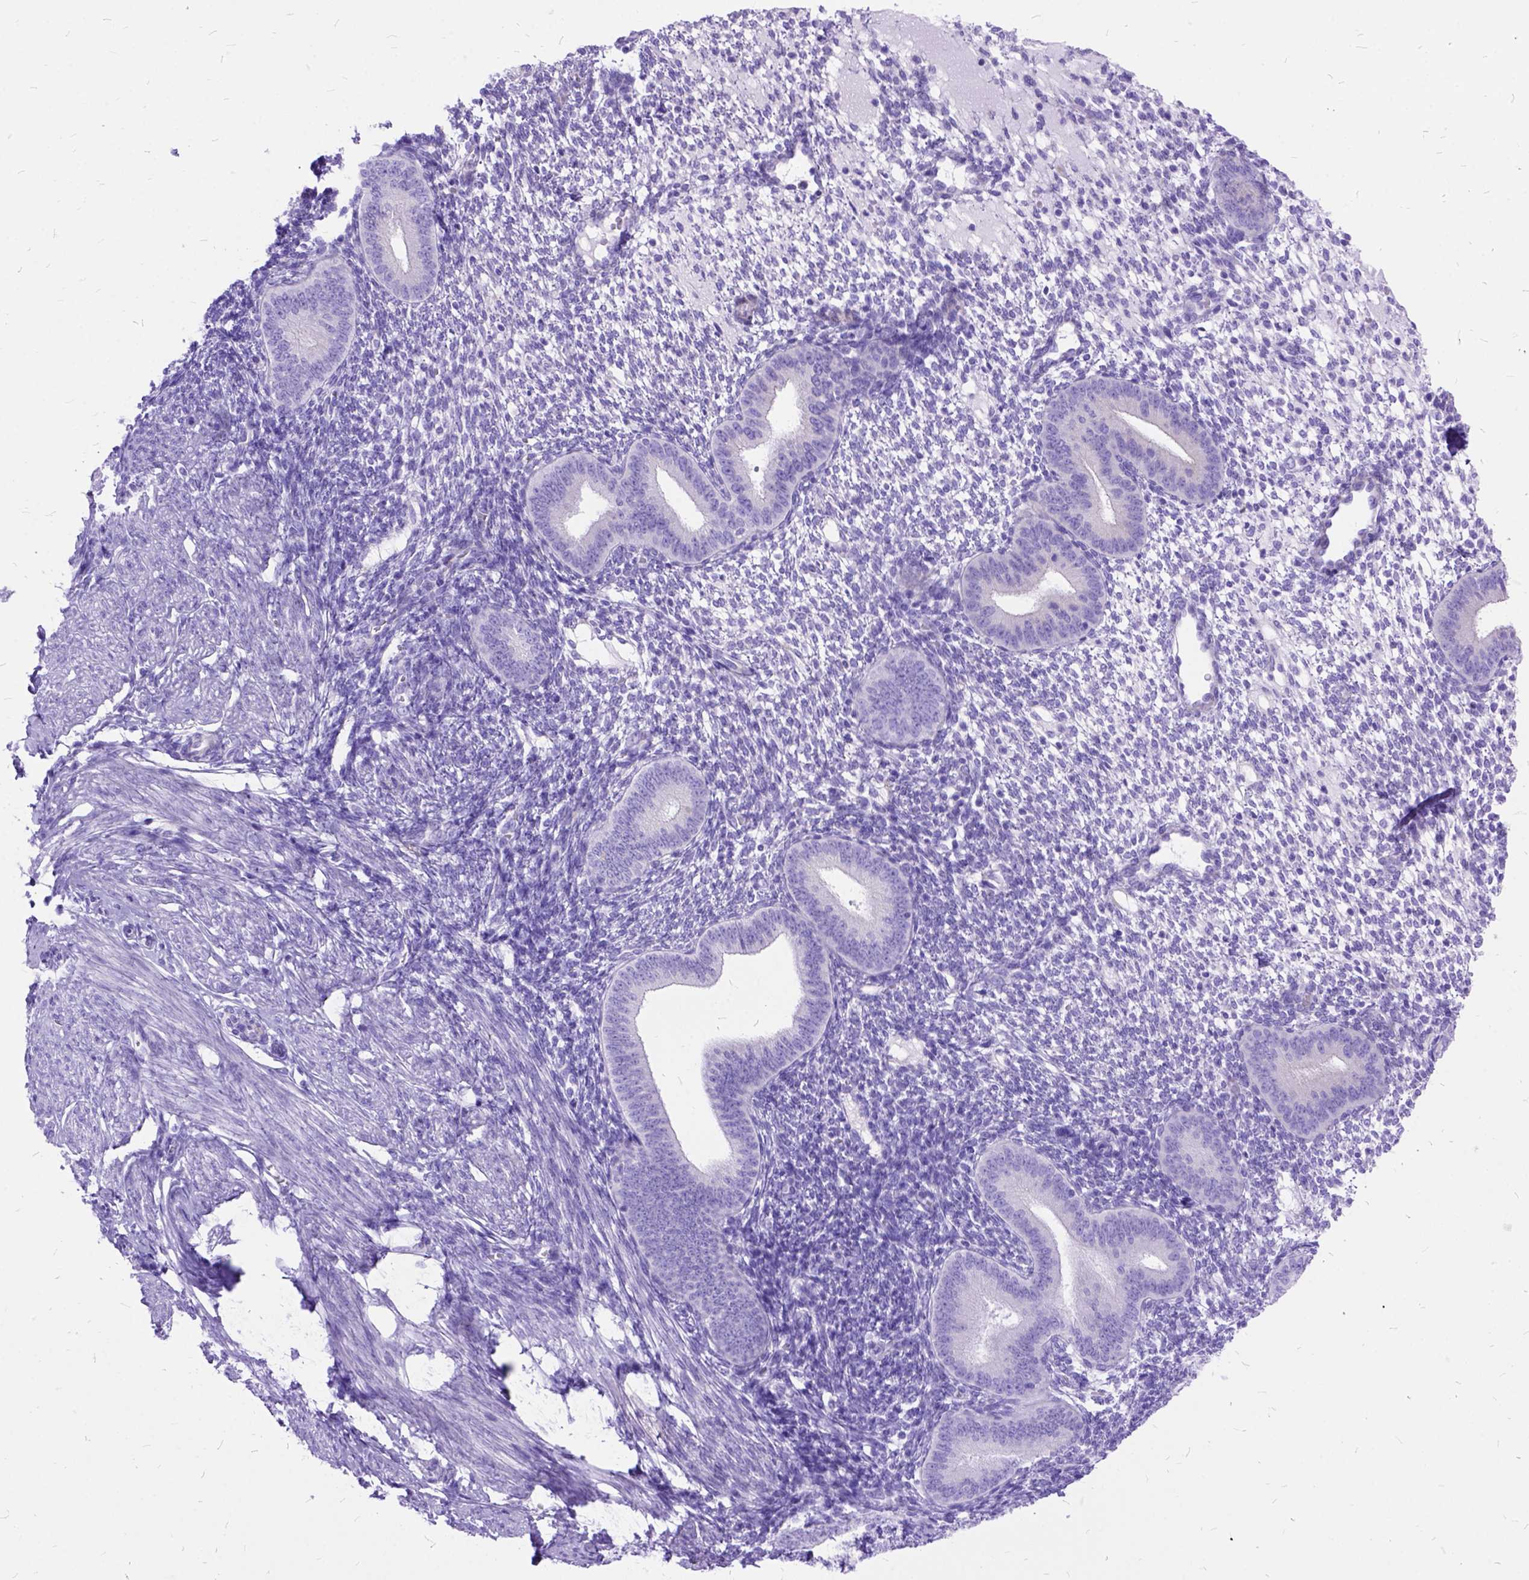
{"staining": {"intensity": "negative", "quantity": "none", "location": "none"}, "tissue": "endometrium", "cell_type": "Cells in endometrial stroma", "image_type": "normal", "snomed": [{"axis": "morphology", "description": "Normal tissue, NOS"}, {"axis": "topography", "description": "Endometrium"}], "caption": "This is a photomicrograph of immunohistochemistry staining of unremarkable endometrium, which shows no positivity in cells in endometrial stroma.", "gene": "DNAH2", "patient": {"sex": "female", "age": 40}}